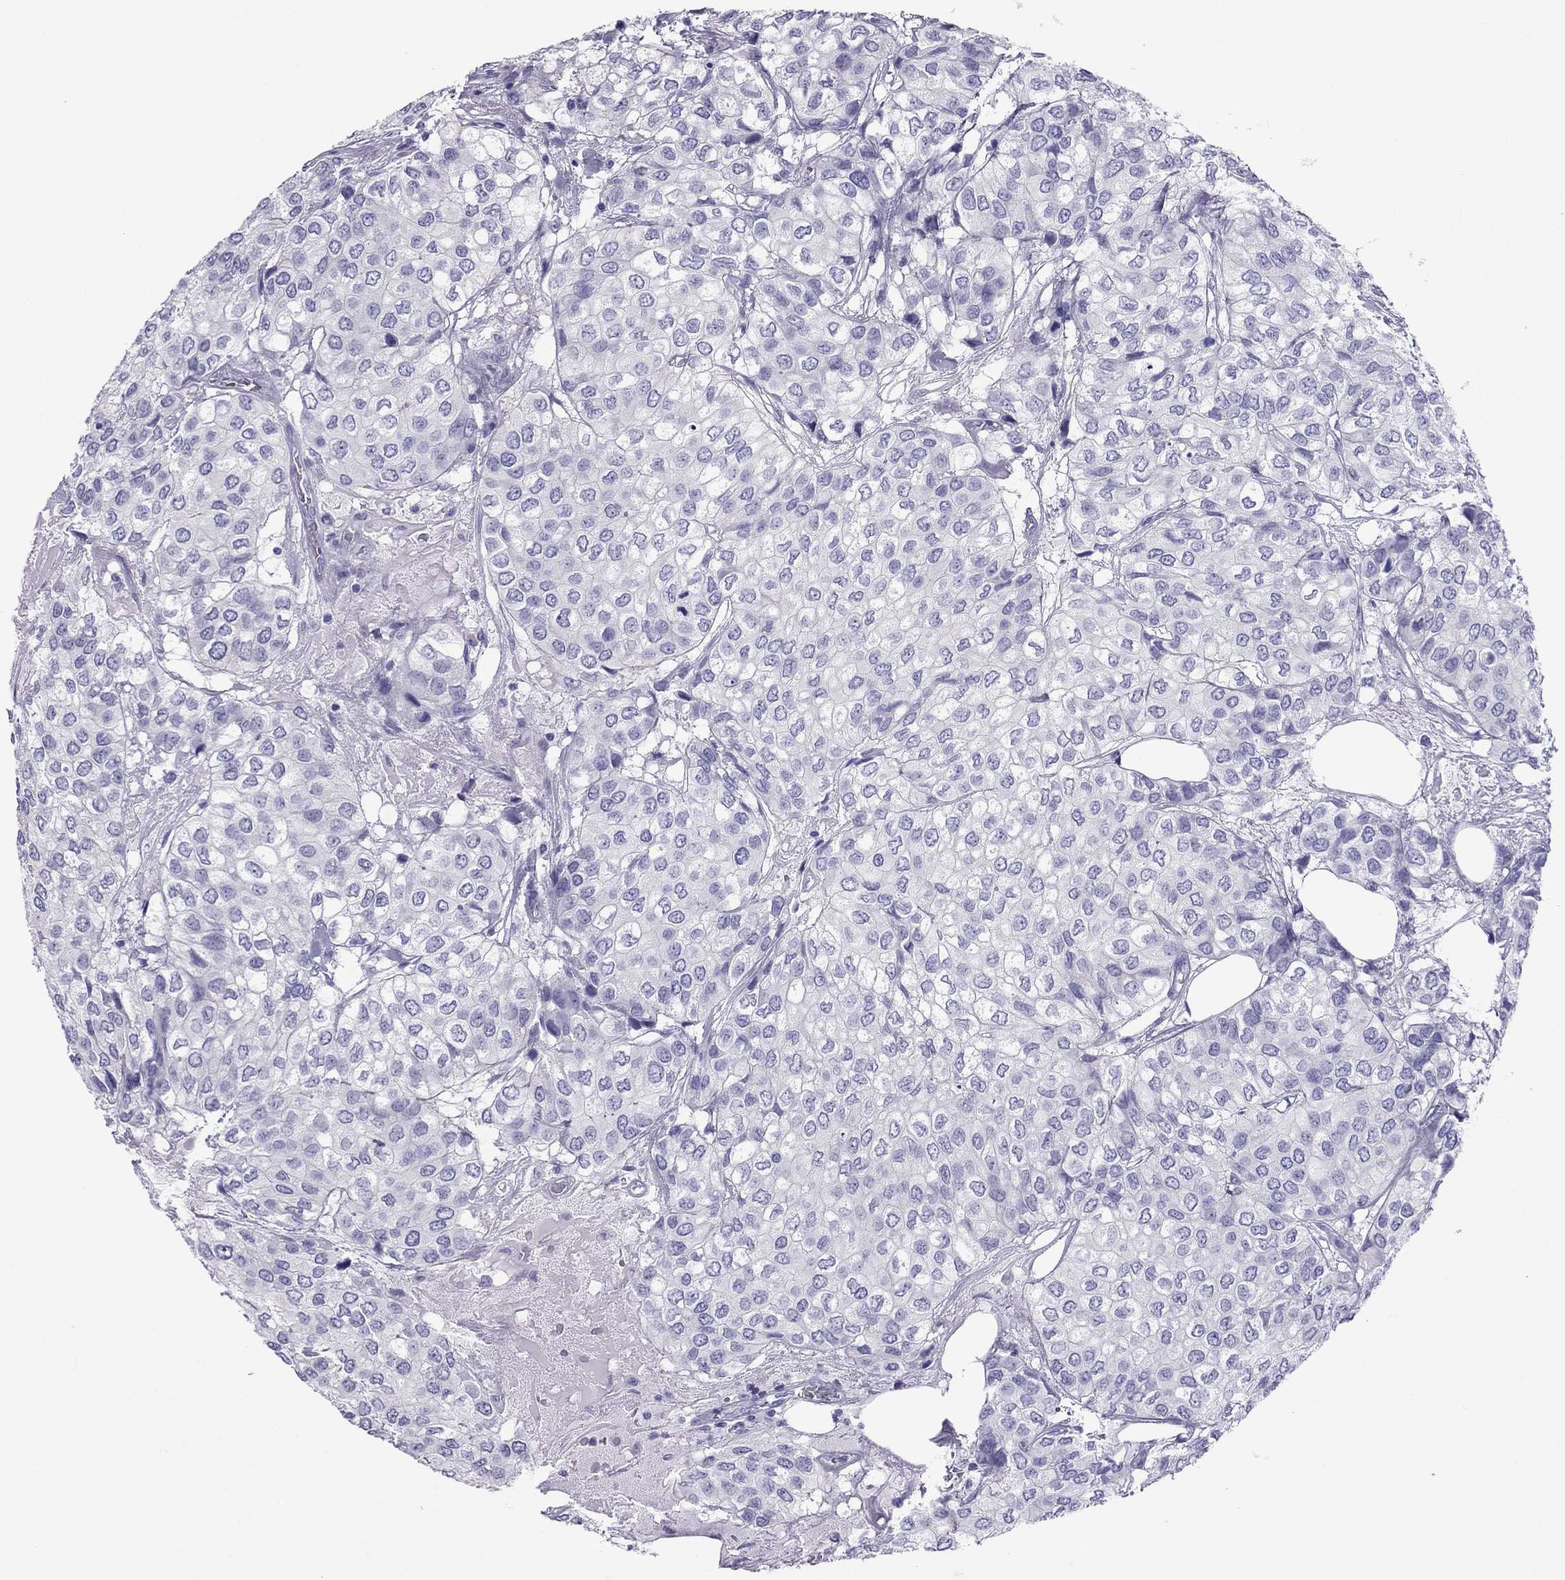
{"staining": {"intensity": "negative", "quantity": "none", "location": "none"}, "tissue": "urothelial cancer", "cell_type": "Tumor cells", "image_type": "cancer", "snomed": [{"axis": "morphology", "description": "Urothelial carcinoma, High grade"}, {"axis": "topography", "description": "Urinary bladder"}], "caption": "IHC of high-grade urothelial carcinoma exhibits no expression in tumor cells.", "gene": "MYL11", "patient": {"sex": "male", "age": 73}}